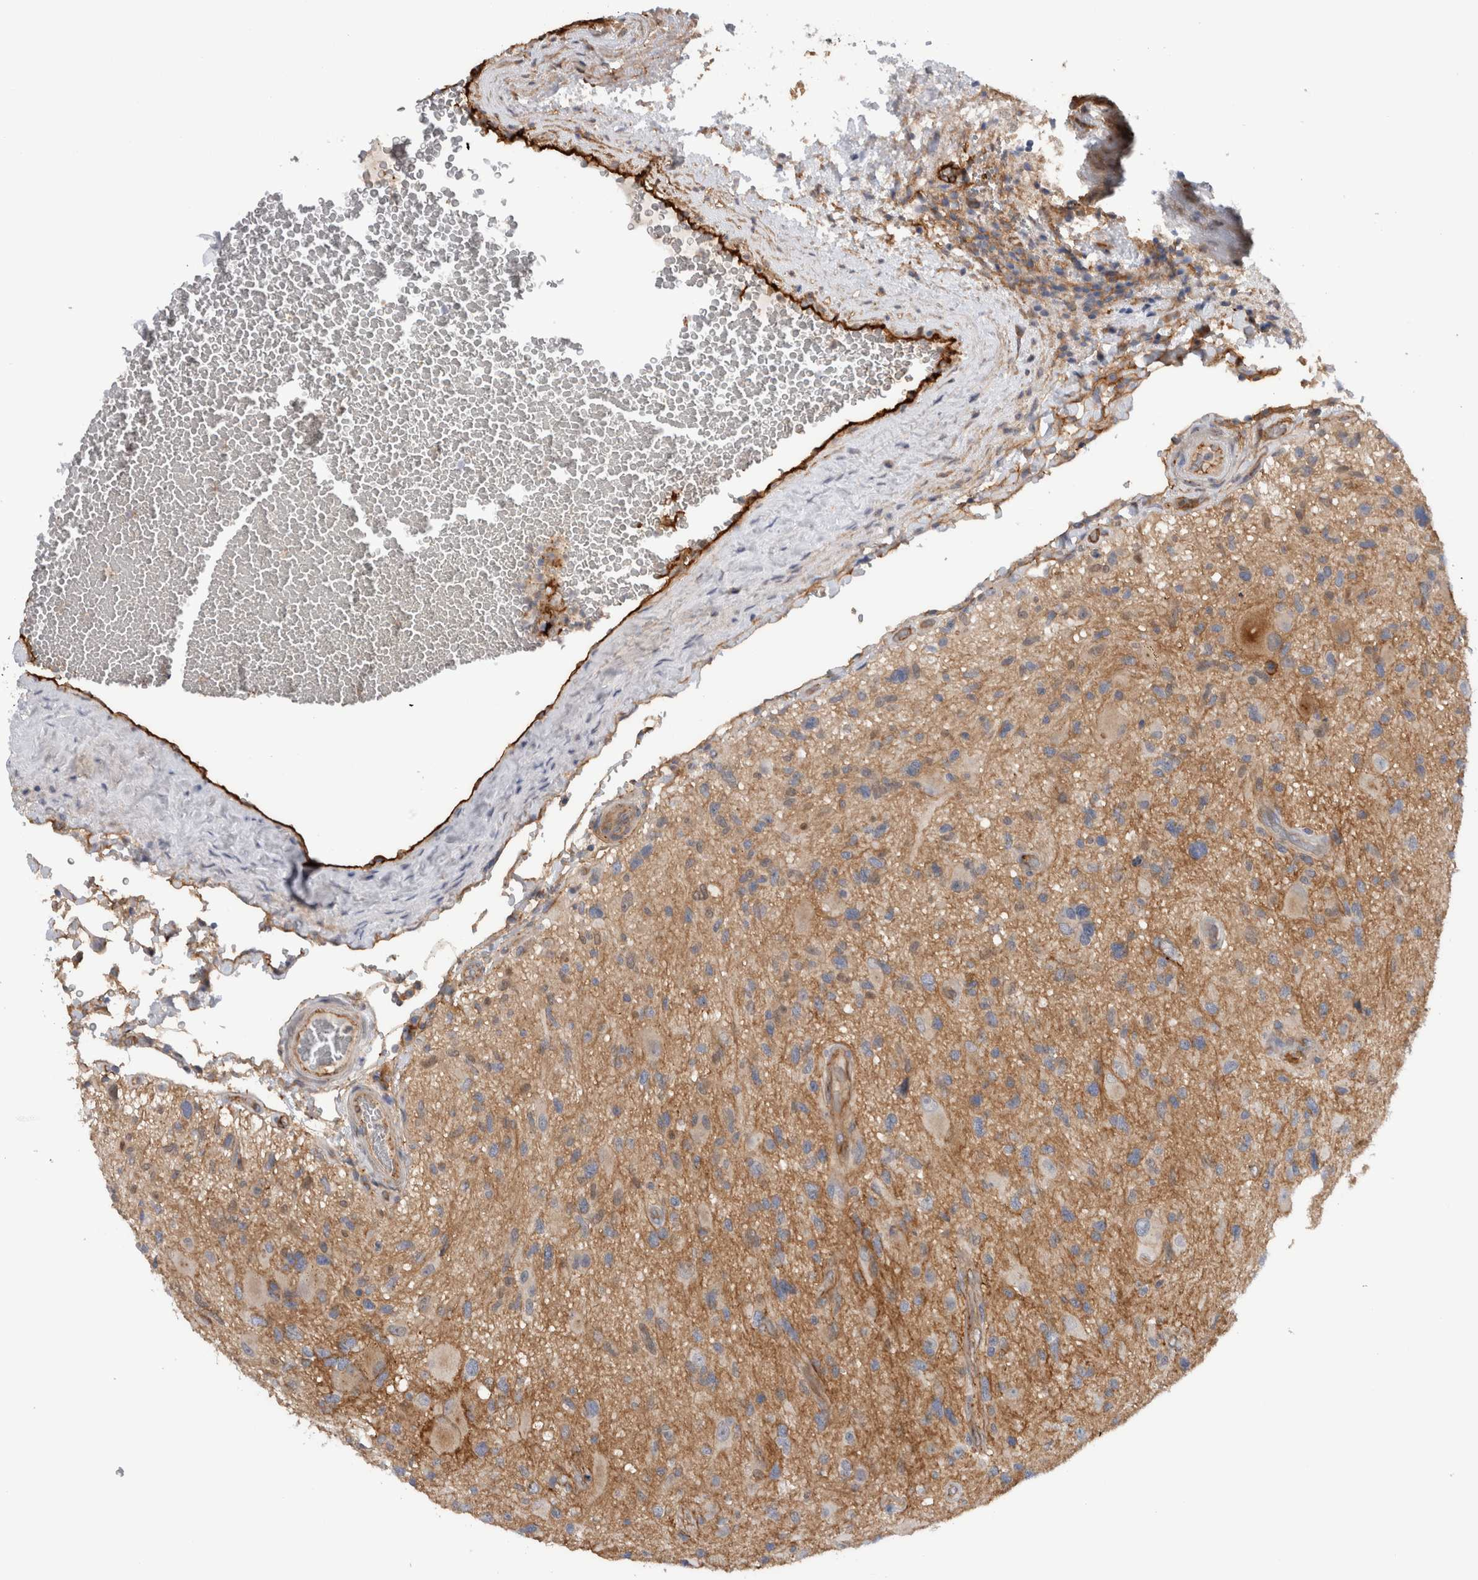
{"staining": {"intensity": "moderate", "quantity": "<25%", "location": "cytoplasmic/membranous"}, "tissue": "glioma", "cell_type": "Tumor cells", "image_type": "cancer", "snomed": [{"axis": "morphology", "description": "Glioma, malignant, High grade"}, {"axis": "topography", "description": "Brain"}], "caption": "Glioma tissue demonstrates moderate cytoplasmic/membranous staining in about <25% of tumor cells", "gene": "CD59", "patient": {"sex": "male", "age": 33}}